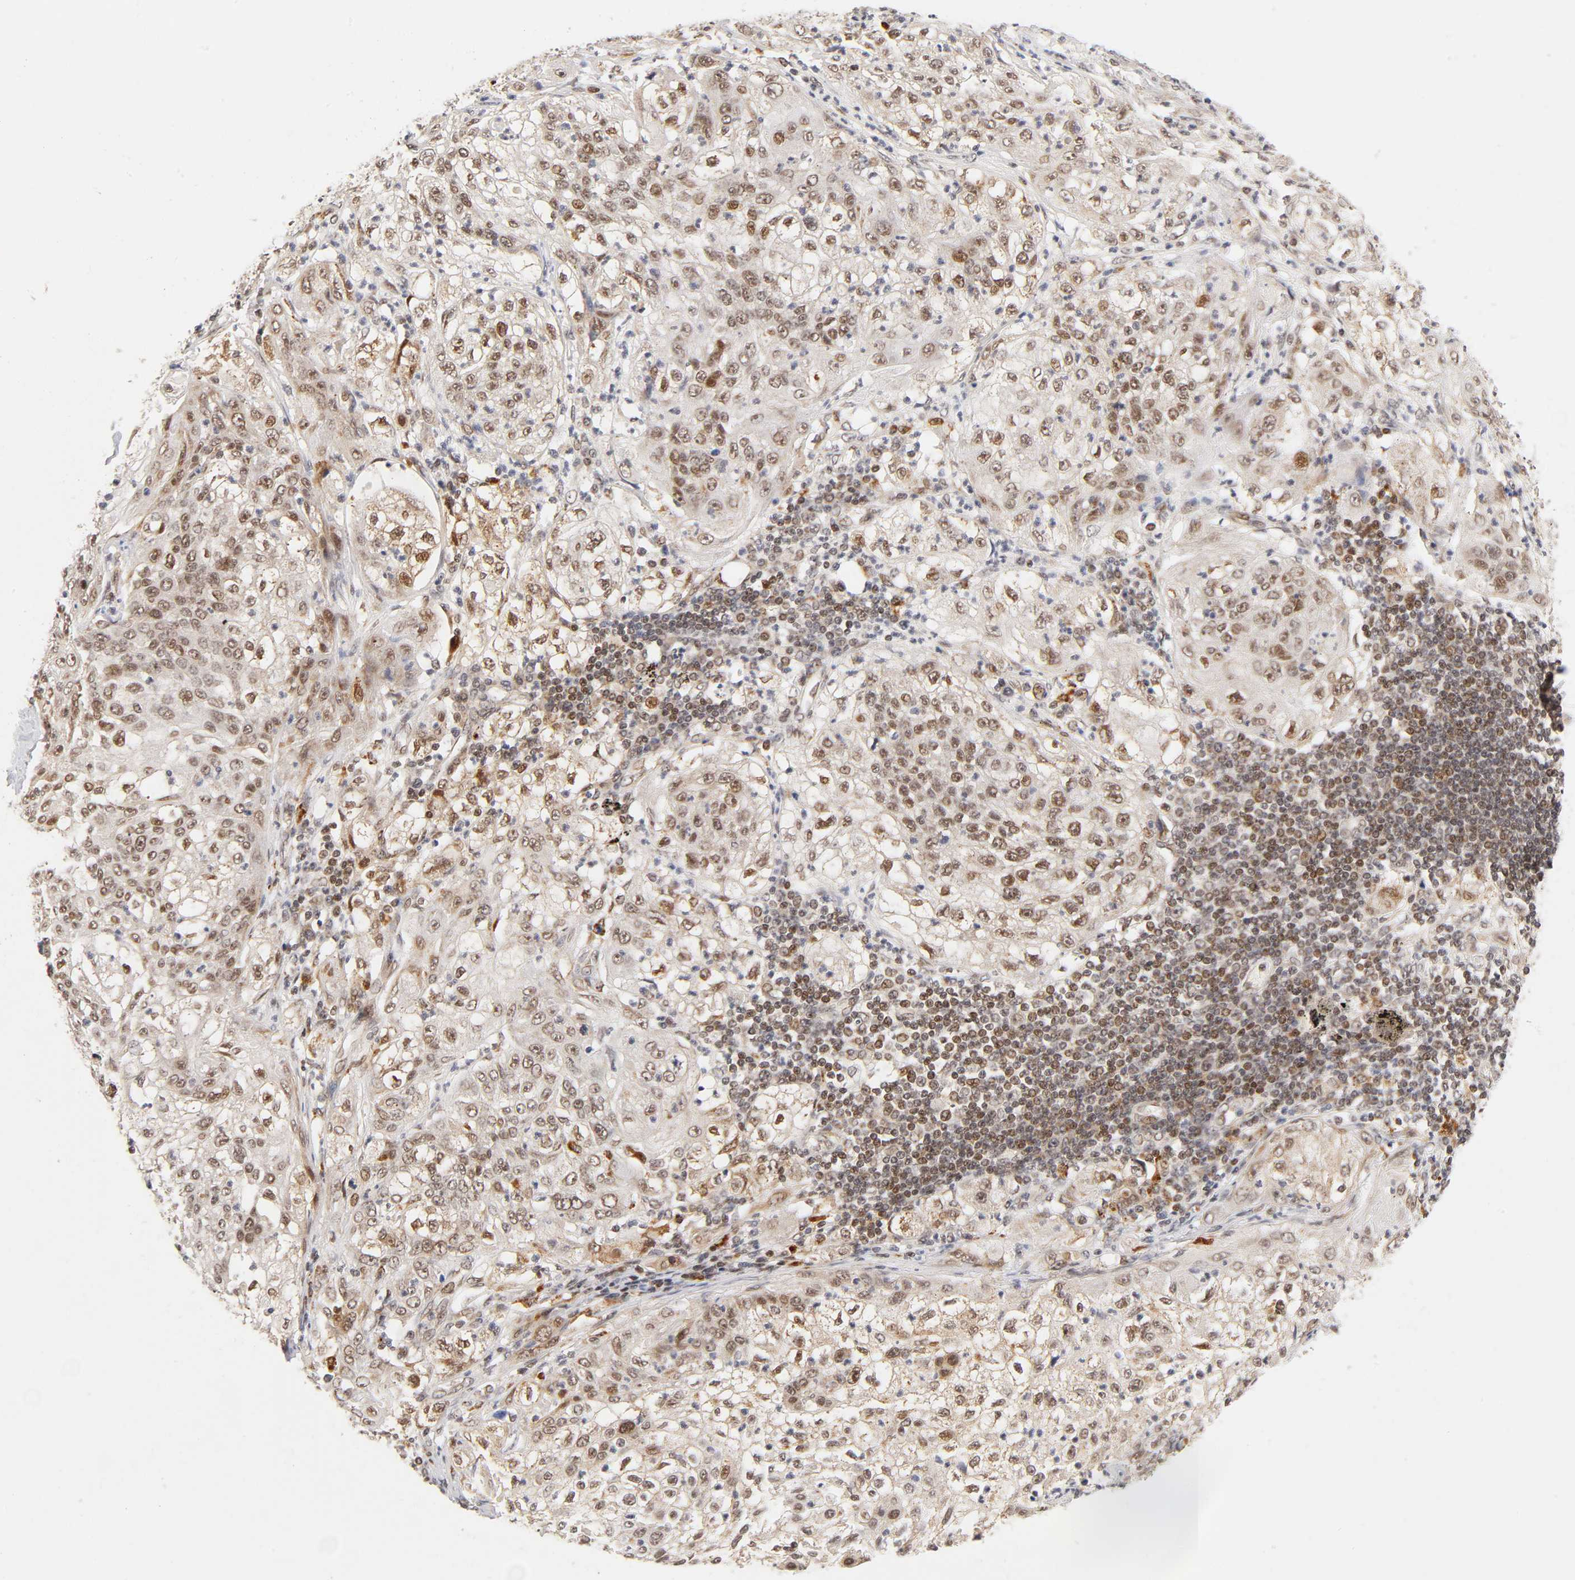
{"staining": {"intensity": "weak", "quantity": "25%-75%", "location": "cytoplasmic/membranous,nuclear"}, "tissue": "lung cancer", "cell_type": "Tumor cells", "image_type": "cancer", "snomed": [{"axis": "morphology", "description": "Inflammation, NOS"}, {"axis": "morphology", "description": "Squamous cell carcinoma, NOS"}, {"axis": "topography", "description": "Lymph node"}, {"axis": "topography", "description": "Soft tissue"}, {"axis": "topography", "description": "Lung"}], "caption": "DAB immunohistochemical staining of human squamous cell carcinoma (lung) shows weak cytoplasmic/membranous and nuclear protein expression in about 25%-75% of tumor cells. The protein of interest is shown in brown color, while the nuclei are stained blue.", "gene": "TAF10", "patient": {"sex": "male", "age": 66}}